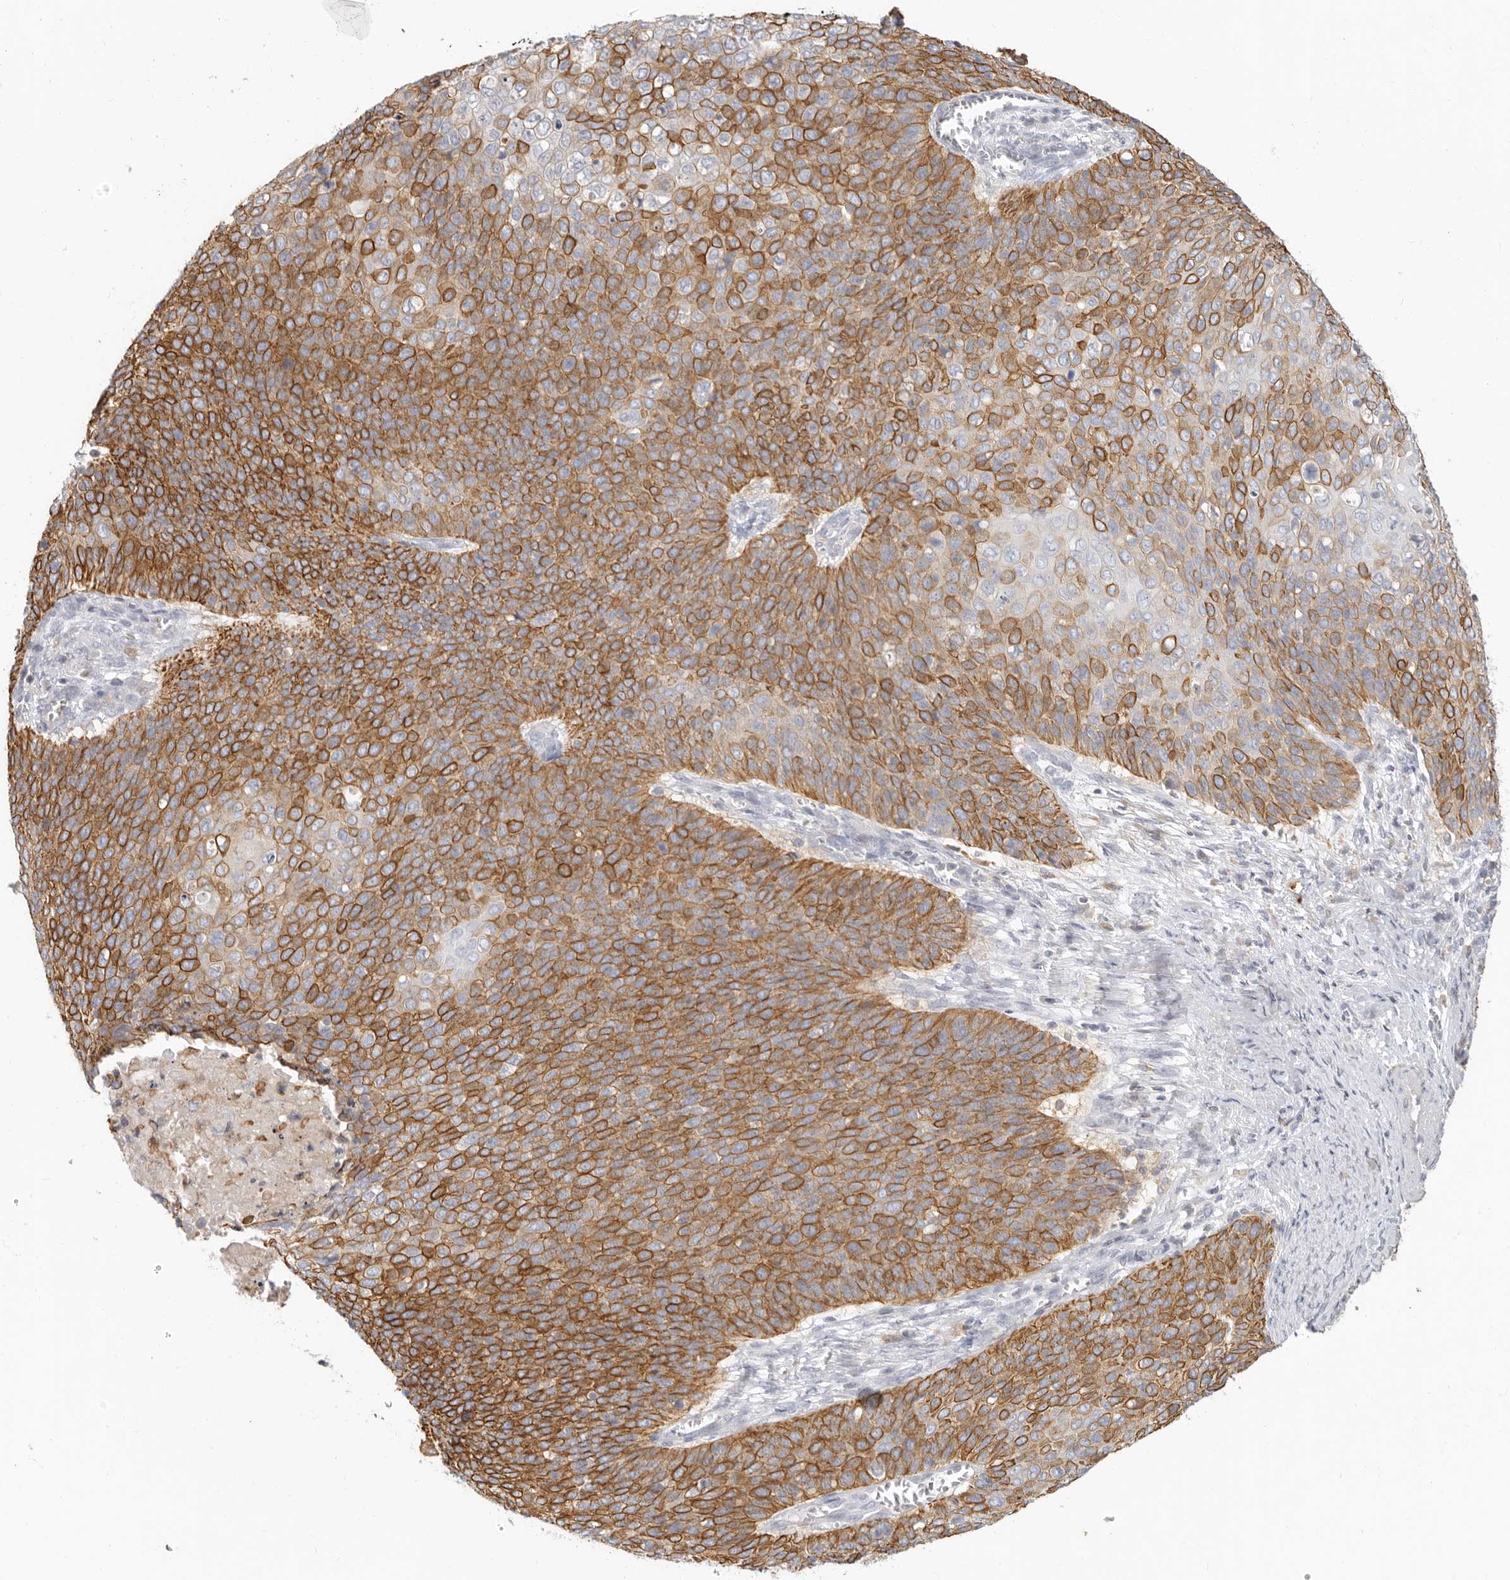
{"staining": {"intensity": "moderate", "quantity": ">75%", "location": "cytoplasmic/membranous"}, "tissue": "cervical cancer", "cell_type": "Tumor cells", "image_type": "cancer", "snomed": [{"axis": "morphology", "description": "Squamous cell carcinoma, NOS"}, {"axis": "topography", "description": "Cervix"}], "caption": "IHC micrograph of neoplastic tissue: human cervical cancer (squamous cell carcinoma) stained using immunohistochemistry (IHC) exhibits medium levels of moderate protein expression localized specifically in the cytoplasmic/membranous of tumor cells, appearing as a cytoplasmic/membranous brown color.", "gene": "NIBAN1", "patient": {"sex": "female", "age": 39}}